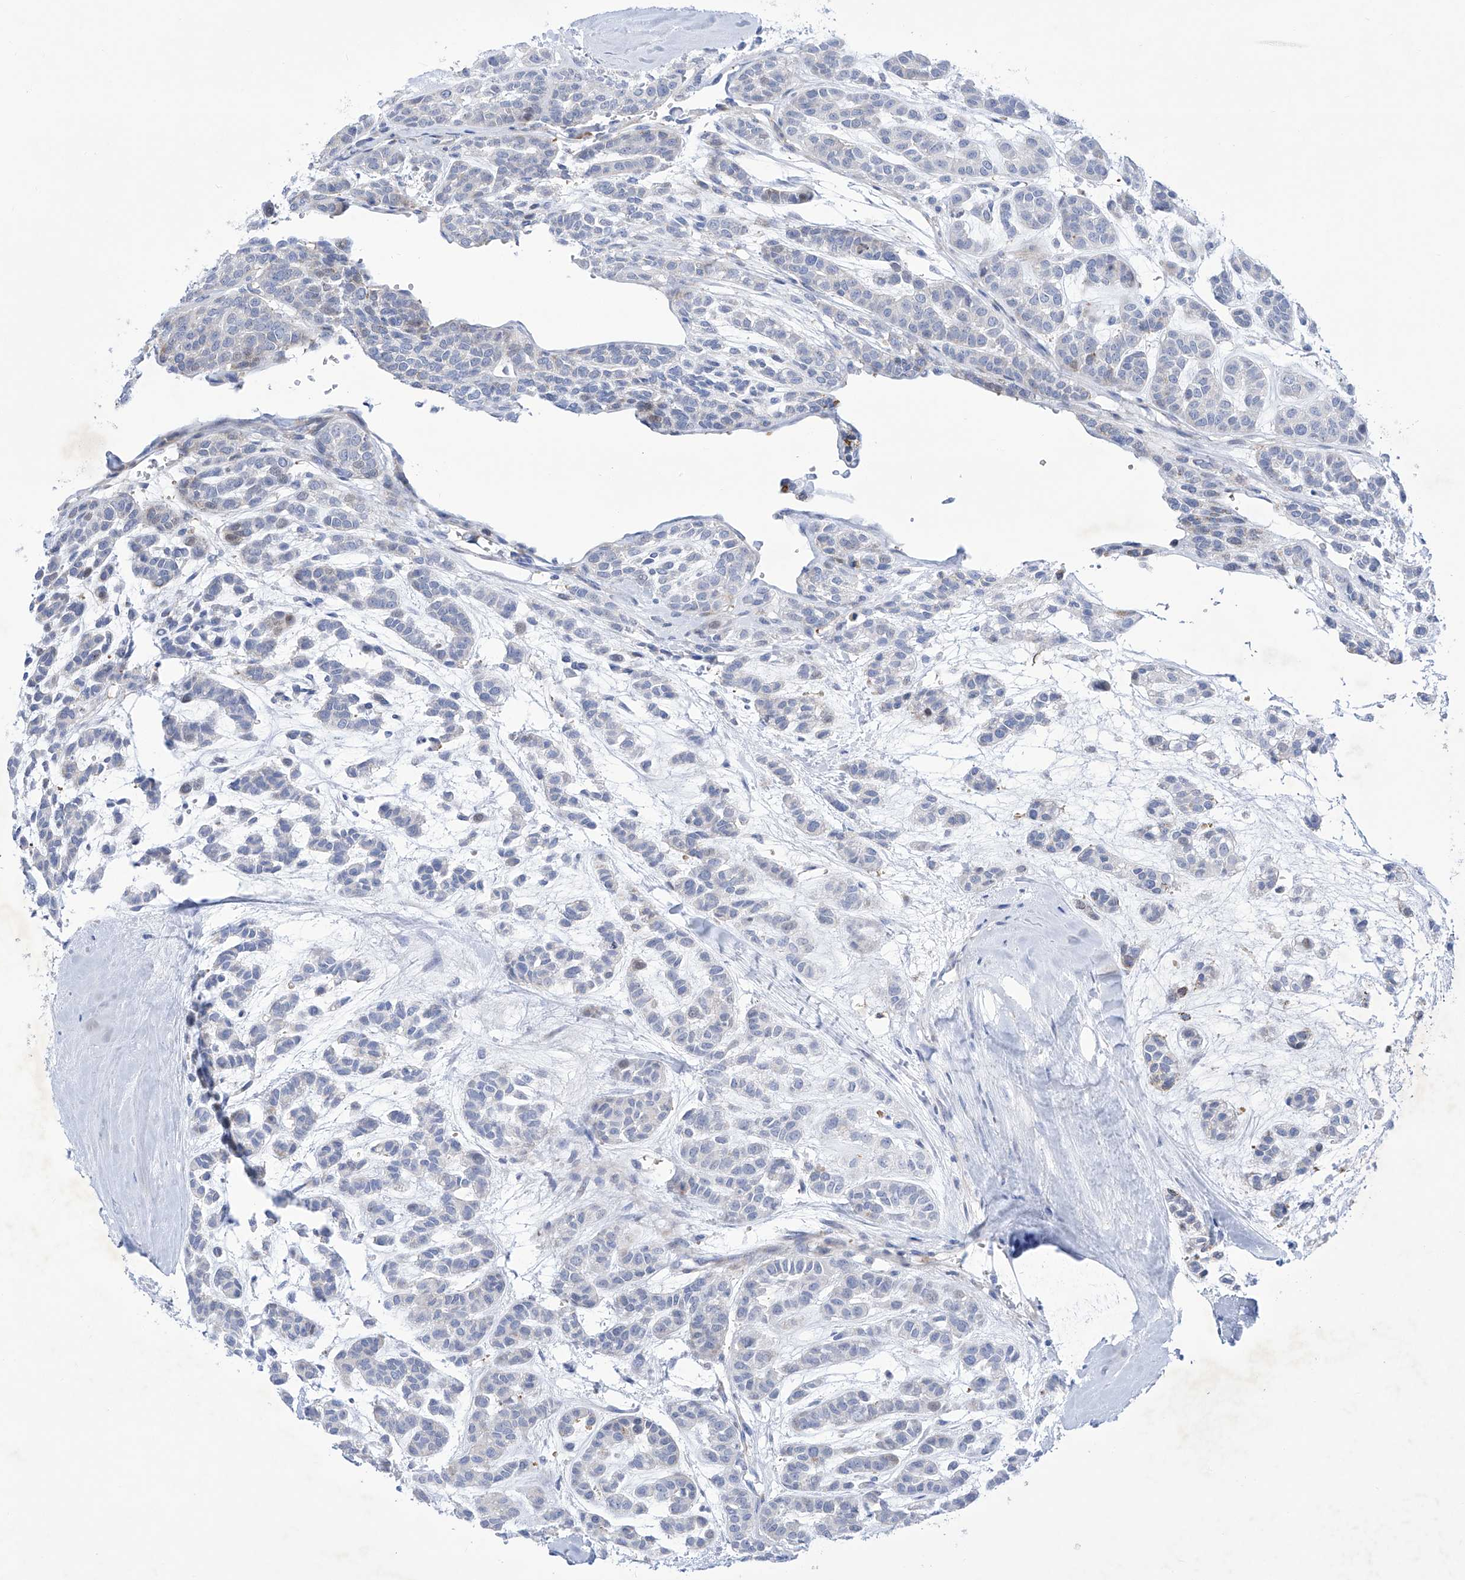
{"staining": {"intensity": "negative", "quantity": "none", "location": "none"}, "tissue": "head and neck cancer", "cell_type": "Tumor cells", "image_type": "cancer", "snomed": [{"axis": "morphology", "description": "Adenocarcinoma, NOS"}, {"axis": "morphology", "description": "Adenoma, NOS"}, {"axis": "topography", "description": "Head-Neck"}], "caption": "Tumor cells show no significant positivity in head and neck cancer (adenocarcinoma). (DAB (3,3'-diaminobenzidine) immunohistochemistry, high magnification).", "gene": "C1orf87", "patient": {"sex": "female", "age": 55}}